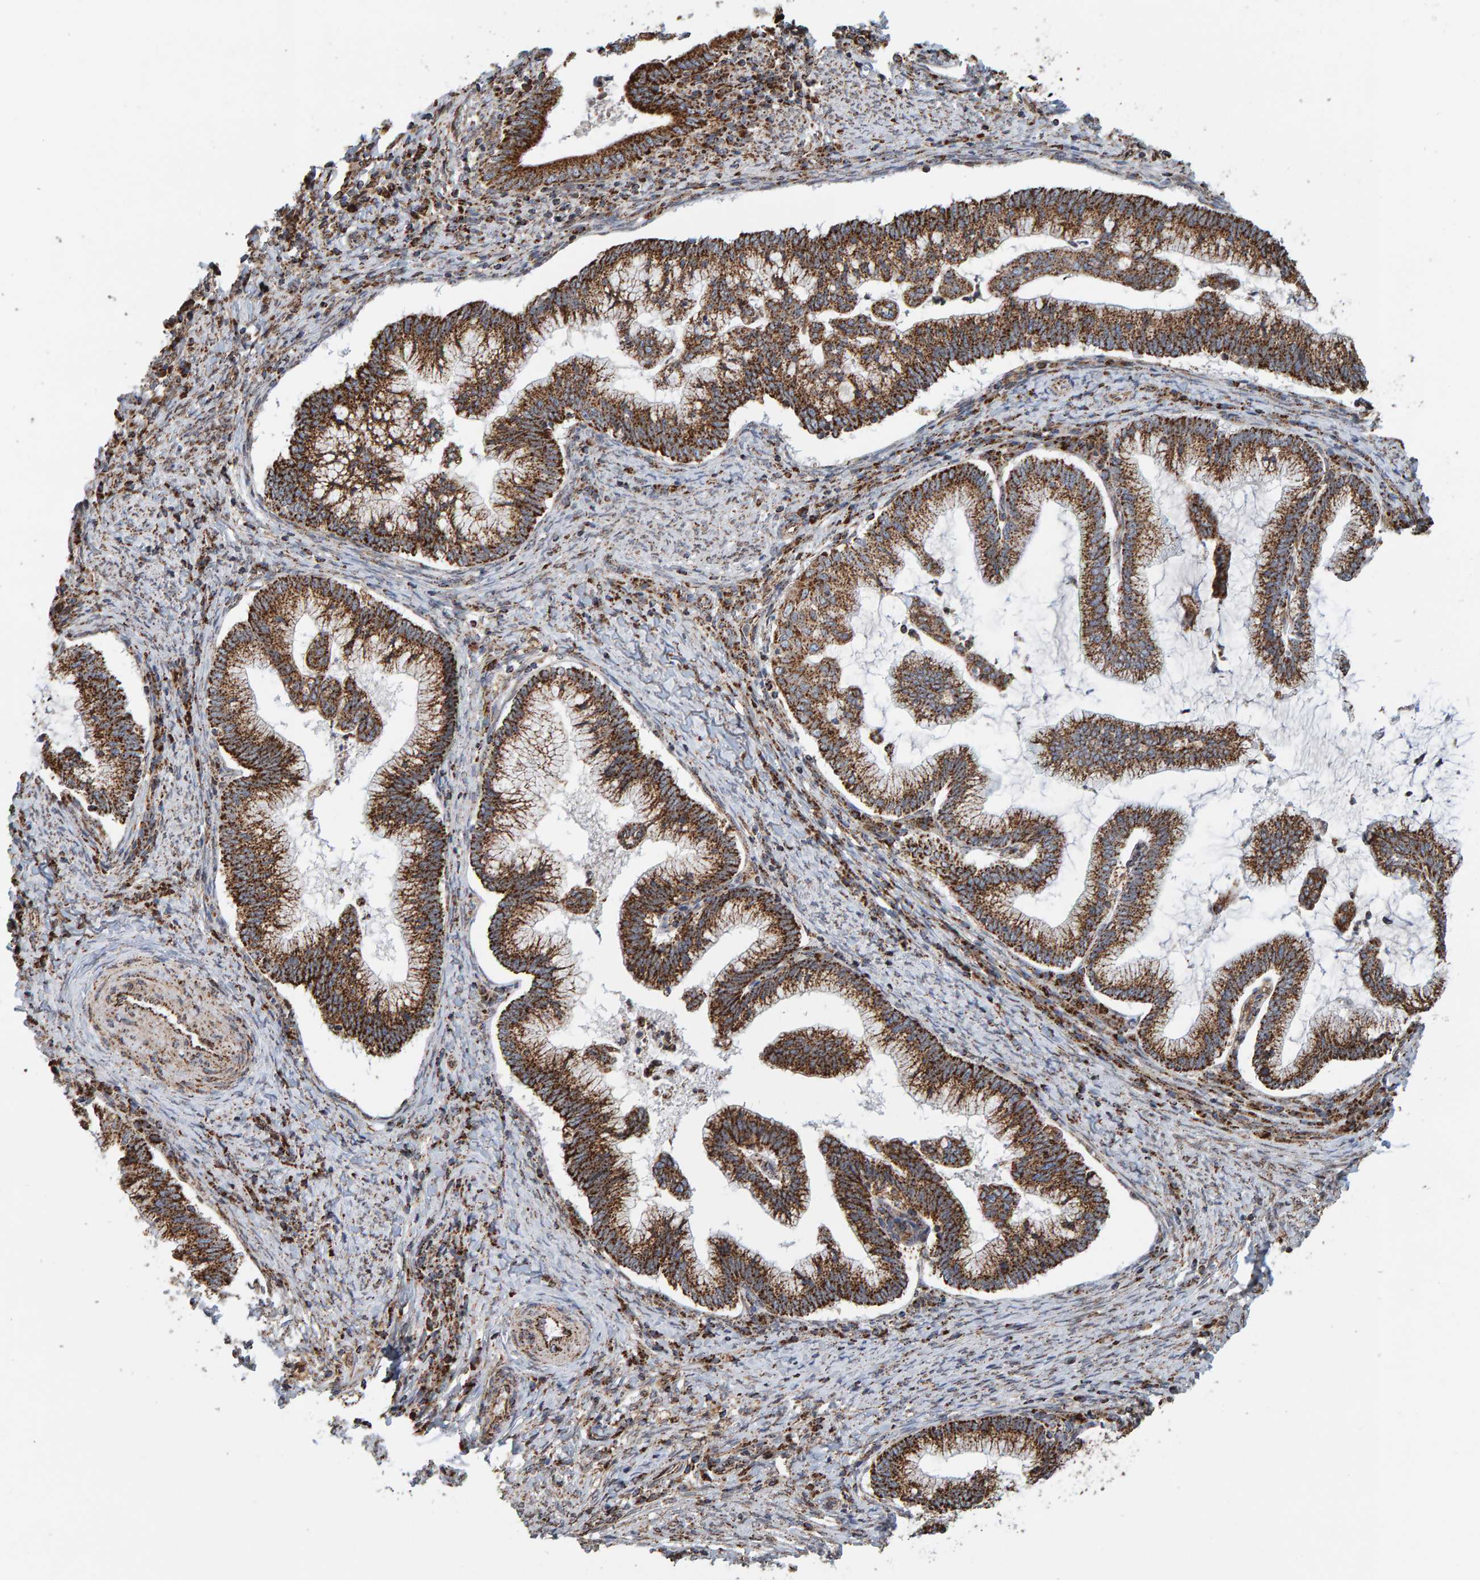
{"staining": {"intensity": "moderate", "quantity": ">75%", "location": "cytoplasmic/membranous"}, "tissue": "cervical cancer", "cell_type": "Tumor cells", "image_type": "cancer", "snomed": [{"axis": "morphology", "description": "Adenocarcinoma, NOS"}, {"axis": "topography", "description": "Cervix"}], "caption": "Immunohistochemistry (DAB) staining of human cervical cancer (adenocarcinoma) displays moderate cytoplasmic/membranous protein staining in about >75% of tumor cells.", "gene": "MRPL45", "patient": {"sex": "female", "age": 36}}